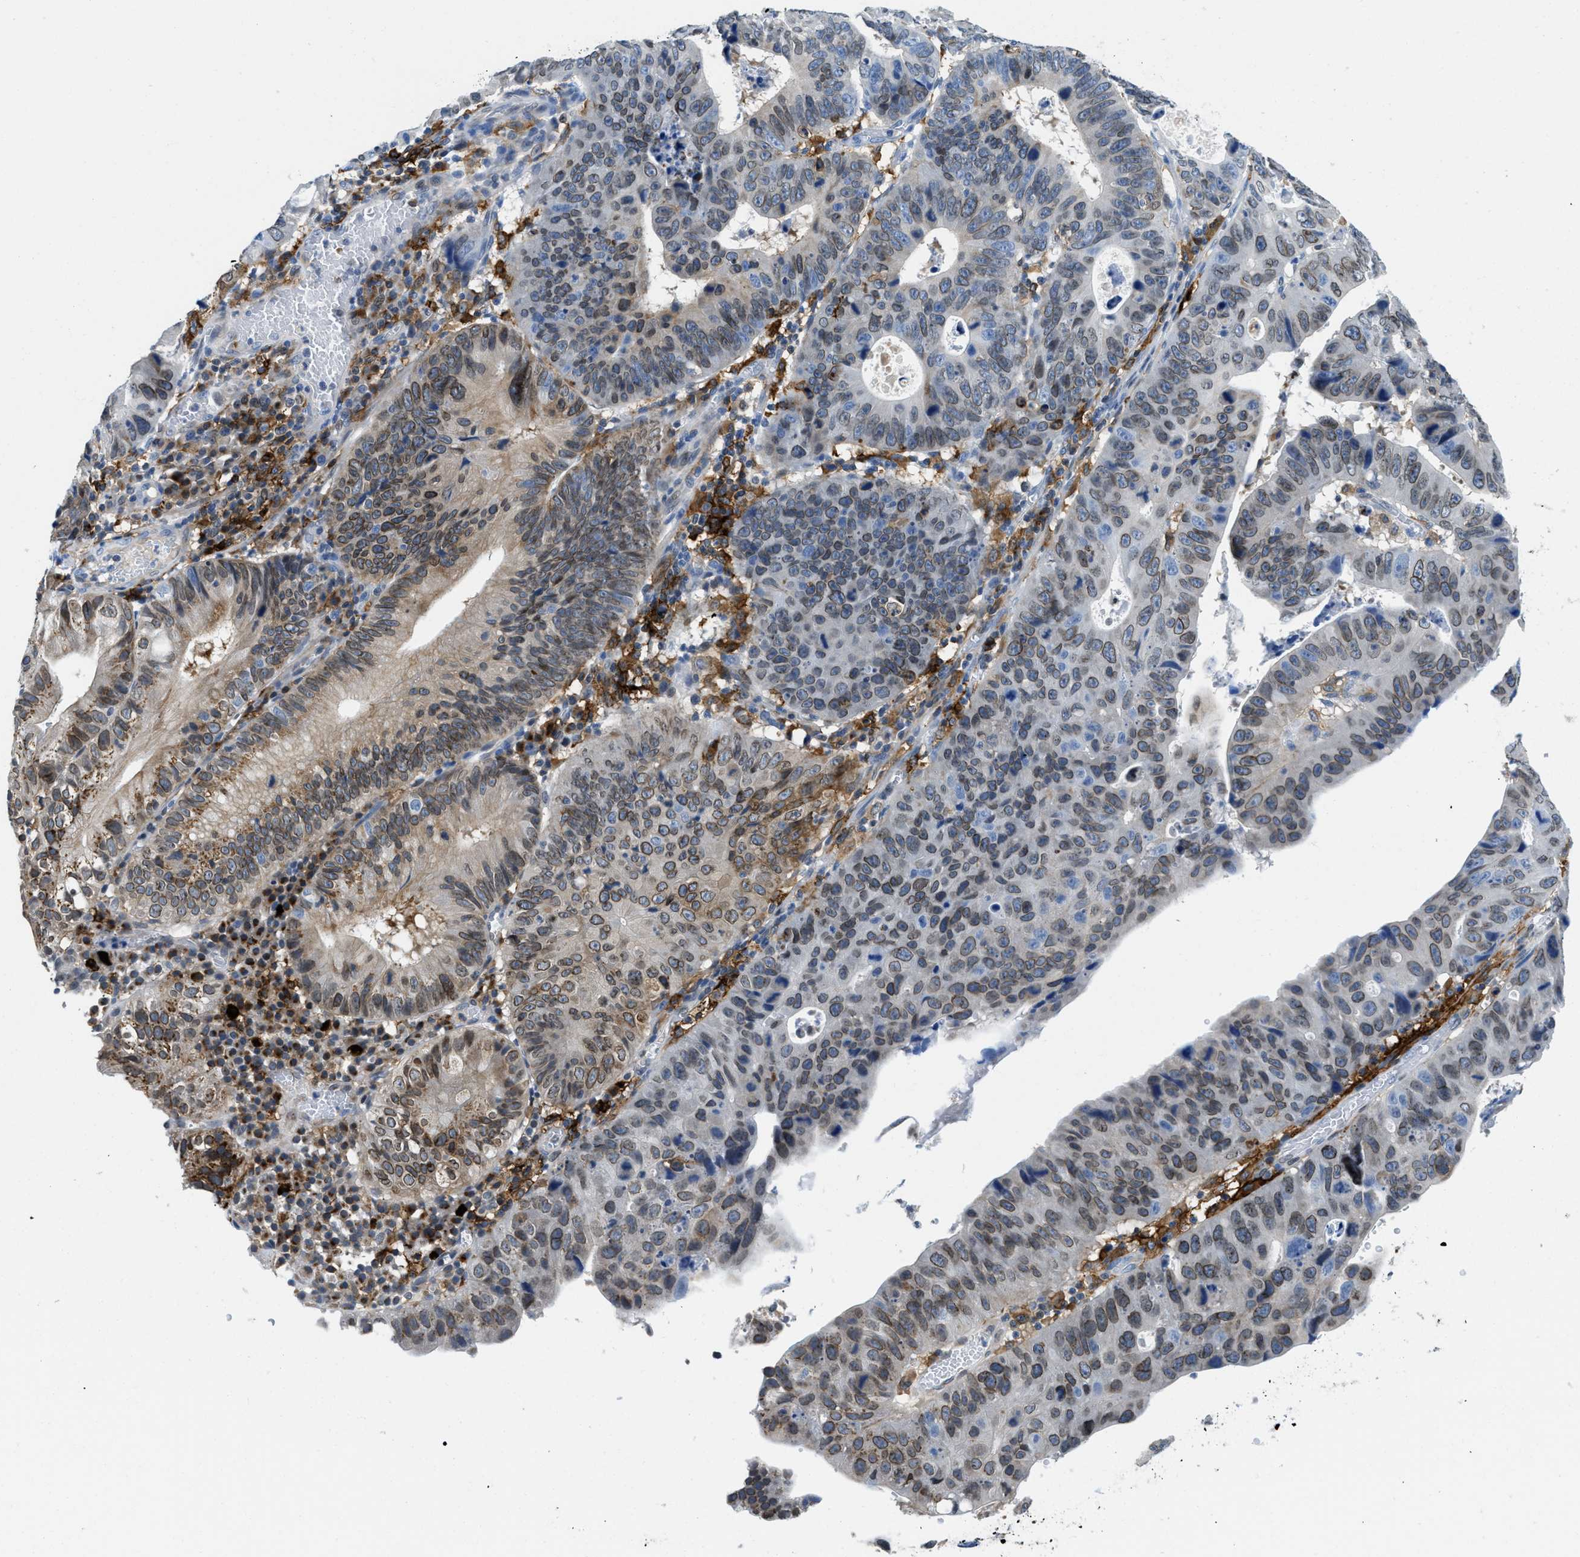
{"staining": {"intensity": "weak", "quantity": ">75%", "location": "cytoplasmic/membranous,nuclear"}, "tissue": "stomach cancer", "cell_type": "Tumor cells", "image_type": "cancer", "snomed": [{"axis": "morphology", "description": "Adenocarcinoma, NOS"}, {"axis": "topography", "description": "Stomach"}], "caption": "About >75% of tumor cells in human stomach adenocarcinoma demonstrate weak cytoplasmic/membranous and nuclear protein staining as visualized by brown immunohistochemical staining.", "gene": "CD226", "patient": {"sex": "male", "age": 59}}